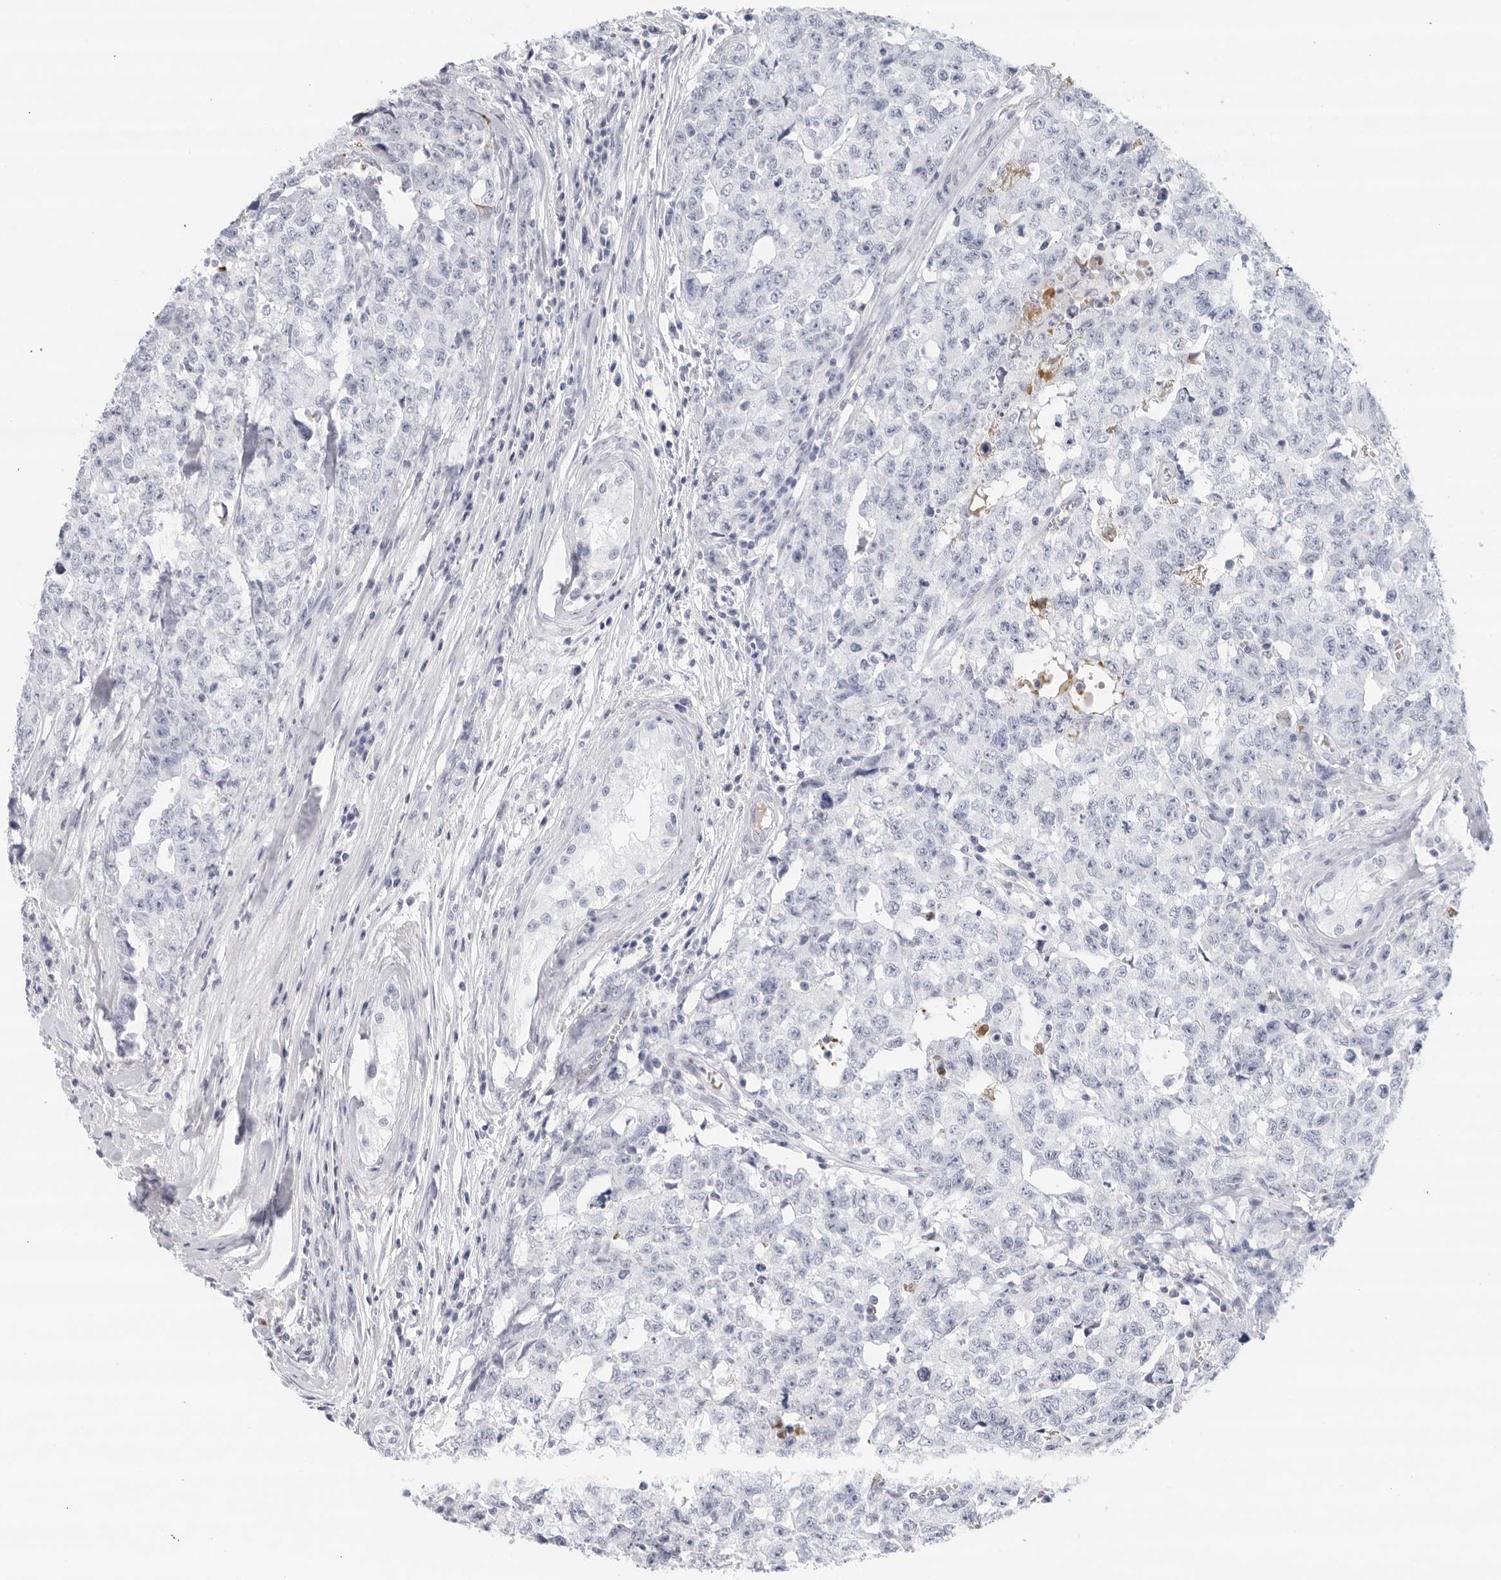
{"staining": {"intensity": "negative", "quantity": "none", "location": "none"}, "tissue": "testis cancer", "cell_type": "Tumor cells", "image_type": "cancer", "snomed": [{"axis": "morphology", "description": "Carcinoma, Embryonal, NOS"}, {"axis": "topography", "description": "Testis"}], "caption": "Immunohistochemical staining of testis embryonal carcinoma displays no significant staining in tumor cells.", "gene": "FGG", "patient": {"sex": "male", "age": 28}}